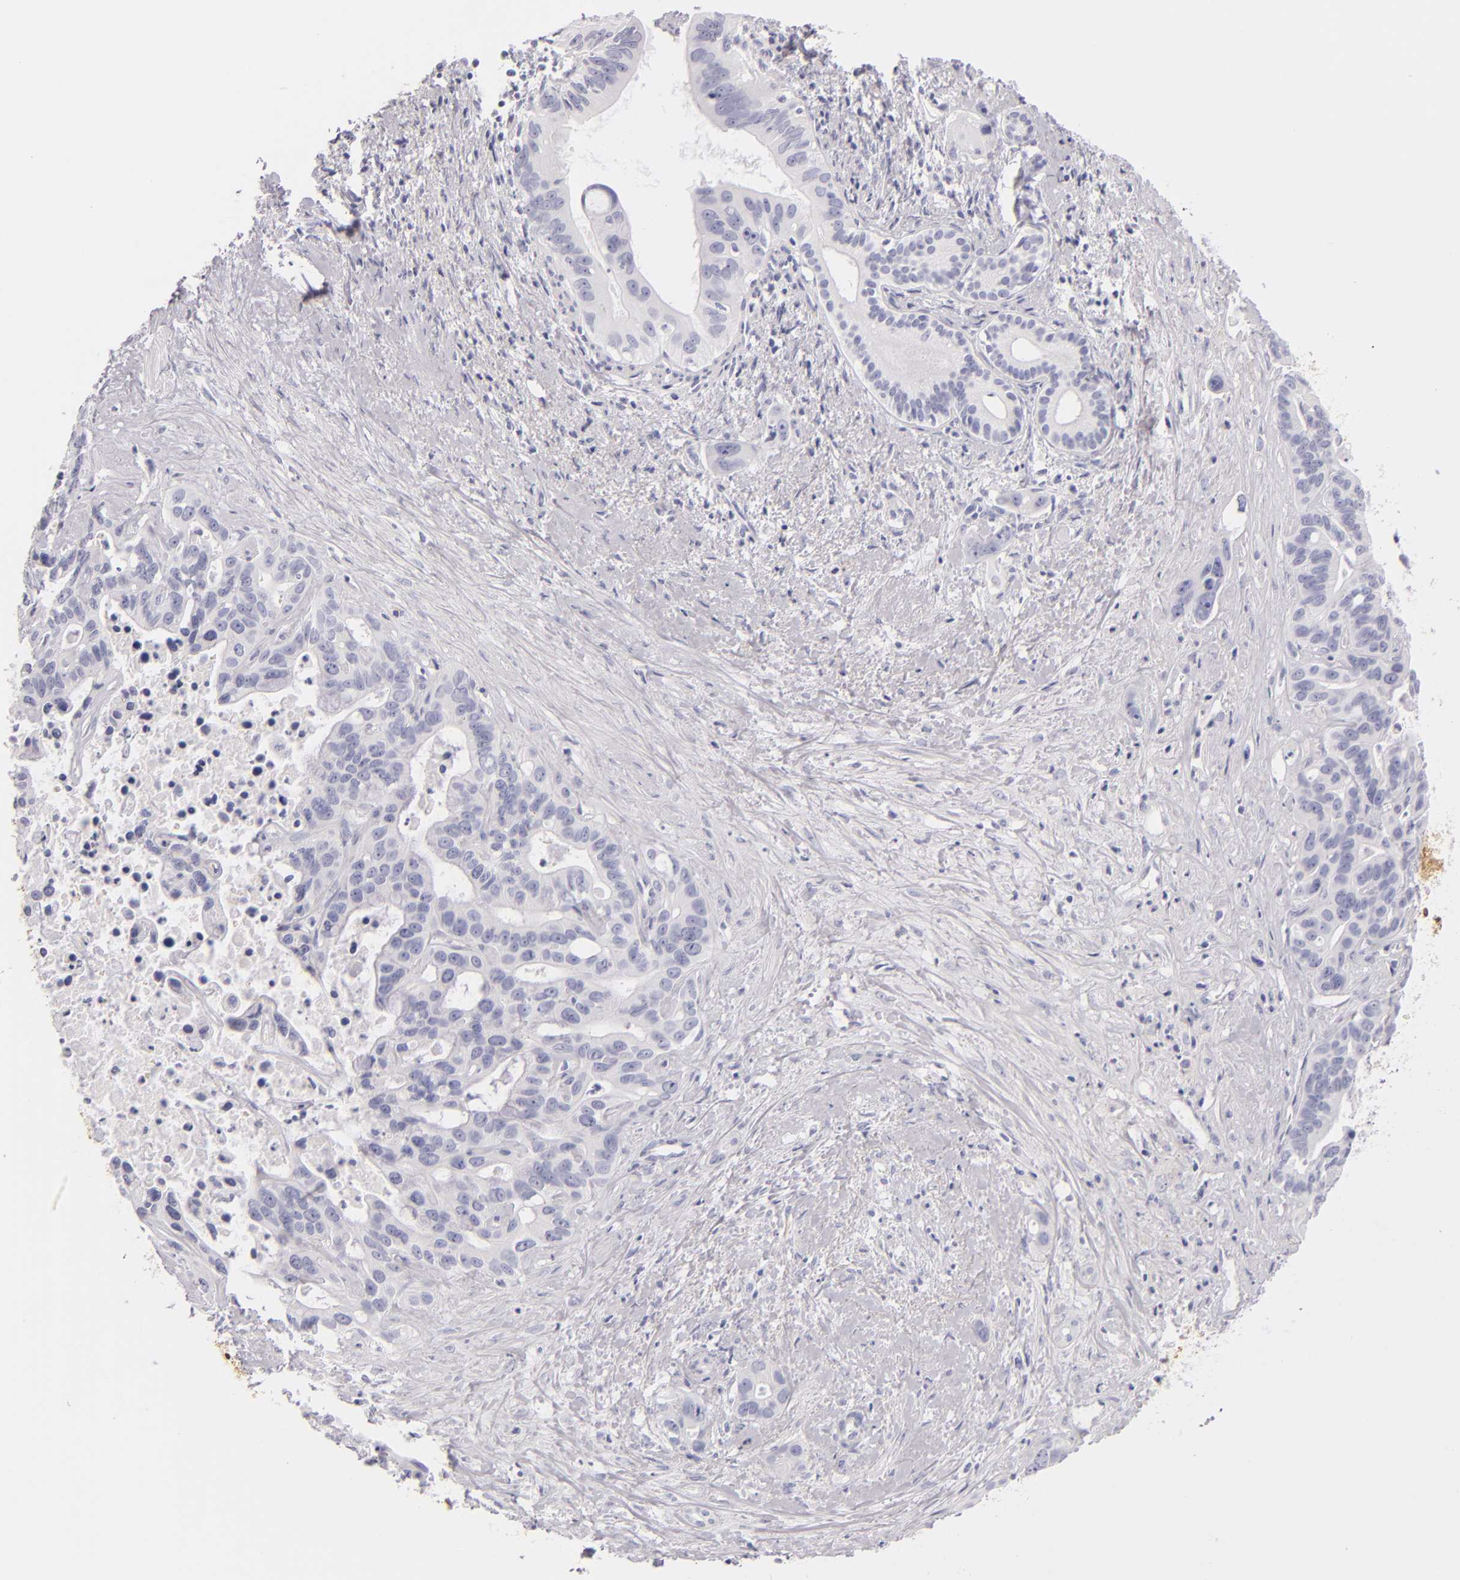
{"staining": {"intensity": "negative", "quantity": "none", "location": "none"}, "tissue": "liver cancer", "cell_type": "Tumor cells", "image_type": "cancer", "snomed": [{"axis": "morphology", "description": "Cholangiocarcinoma"}, {"axis": "topography", "description": "Liver"}], "caption": "Protein analysis of liver cancer displays no significant staining in tumor cells. (Immunohistochemistry, brightfield microscopy, high magnification).", "gene": "FABP1", "patient": {"sex": "female", "age": 65}}